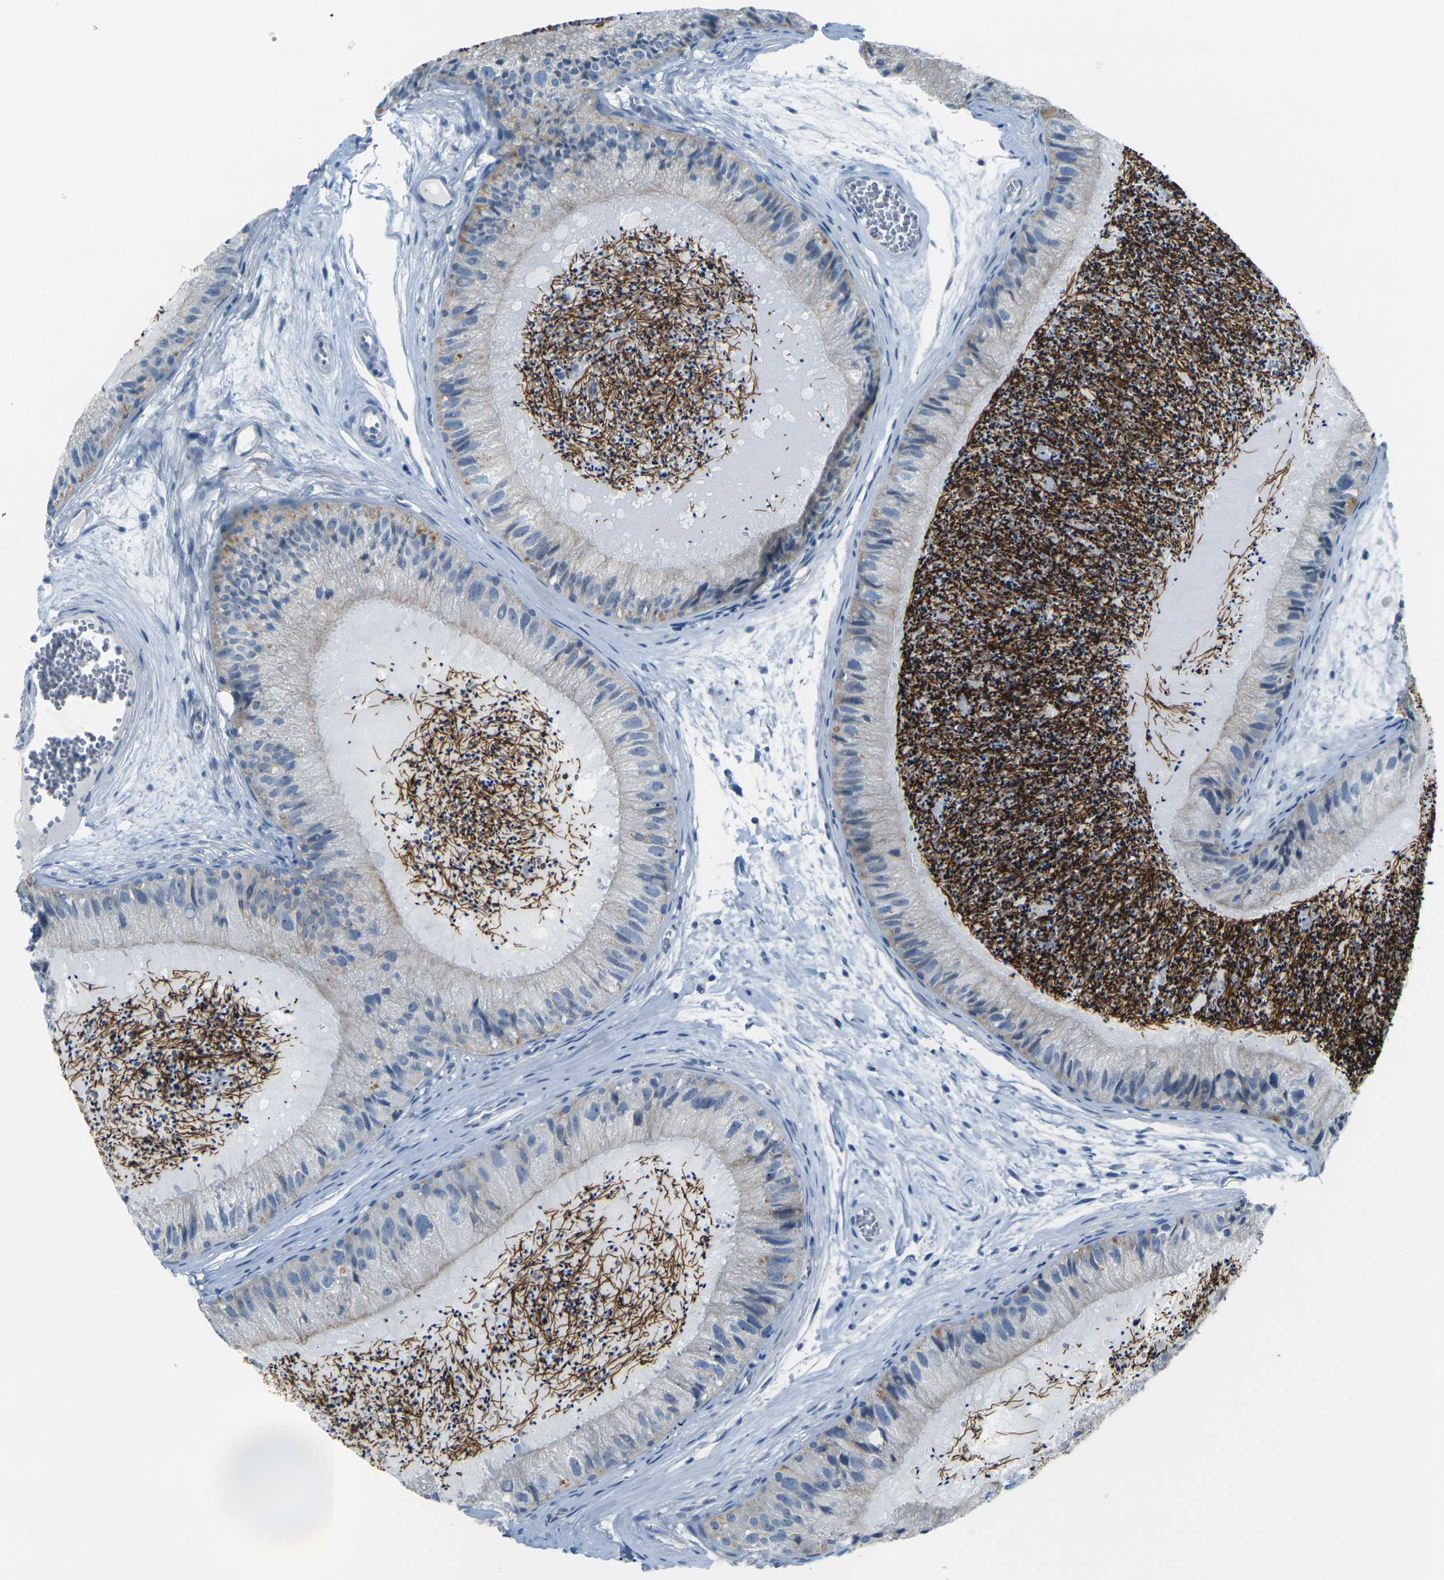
{"staining": {"intensity": "weak", "quantity": "<25%", "location": "cytoplasmic/membranous"}, "tissue": "epididymis", "cell_type": "Glandular cells", "image_type": "normal", "snomed": [{"axis": "morphology", "description": "Normal tissue, NOS"}, {"axis": "topography", "description": "Epididymis"}], "caption": "High power microscopy micrograph of an immunohistochemistry image of benign epididymis, revealing no significant staining in glandular cells.", "gene": "ANKRD46", "patient": {"sex": "male", "age": 31}}